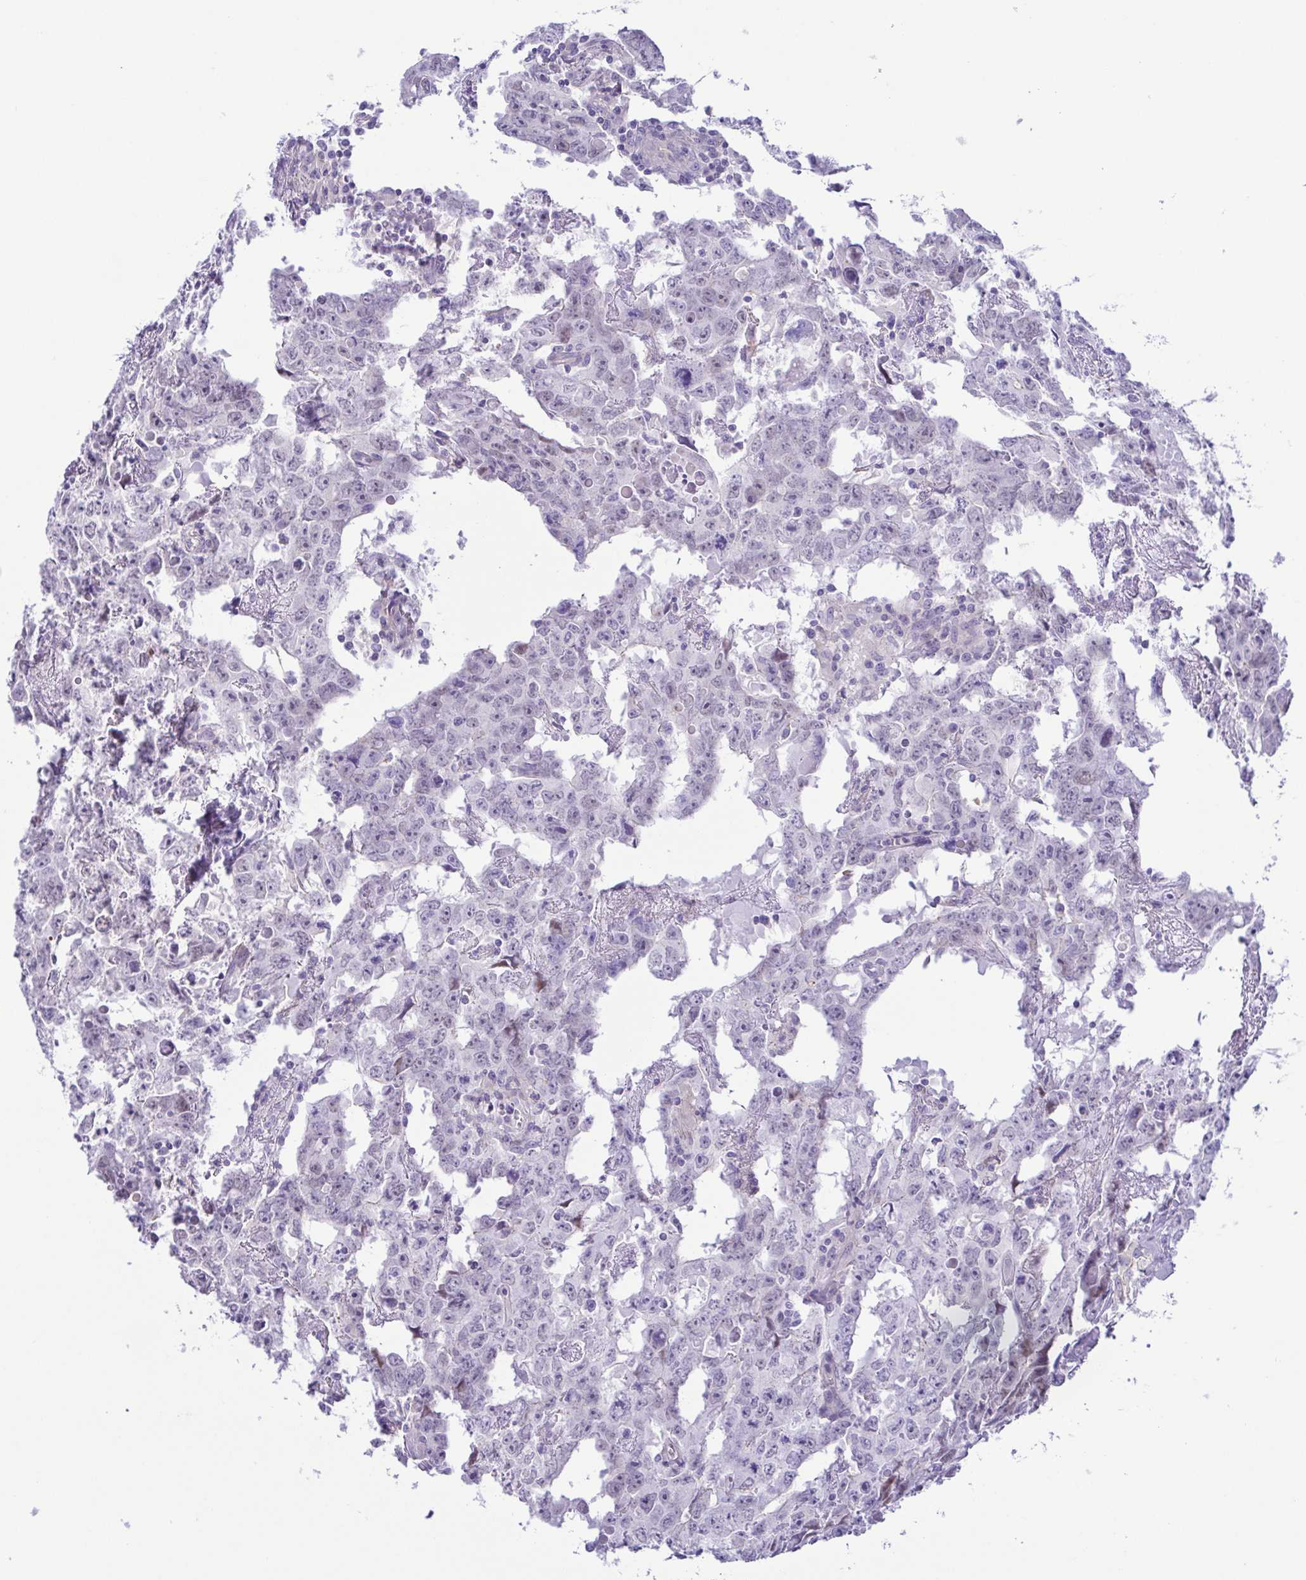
{"staining": {"intensity": "negative", "quantity": "none", "location": "none"}, "tissue": "testis cancer", "cell_type": "Tumor cells", "image_type": "cancer", "snomed": [{"axis": "morphology", "description": "Carcinoma, Embryonal, NOS"}, {"axis": "topography", "description": "Testis"}], "caption": "DAB immunohistochemical staining of human testis cancer (embryonal carcinoma) shows no significant expression in tumor cells.", "gene": "GPR182", "patient": {"sex": "male", "age": 22}}